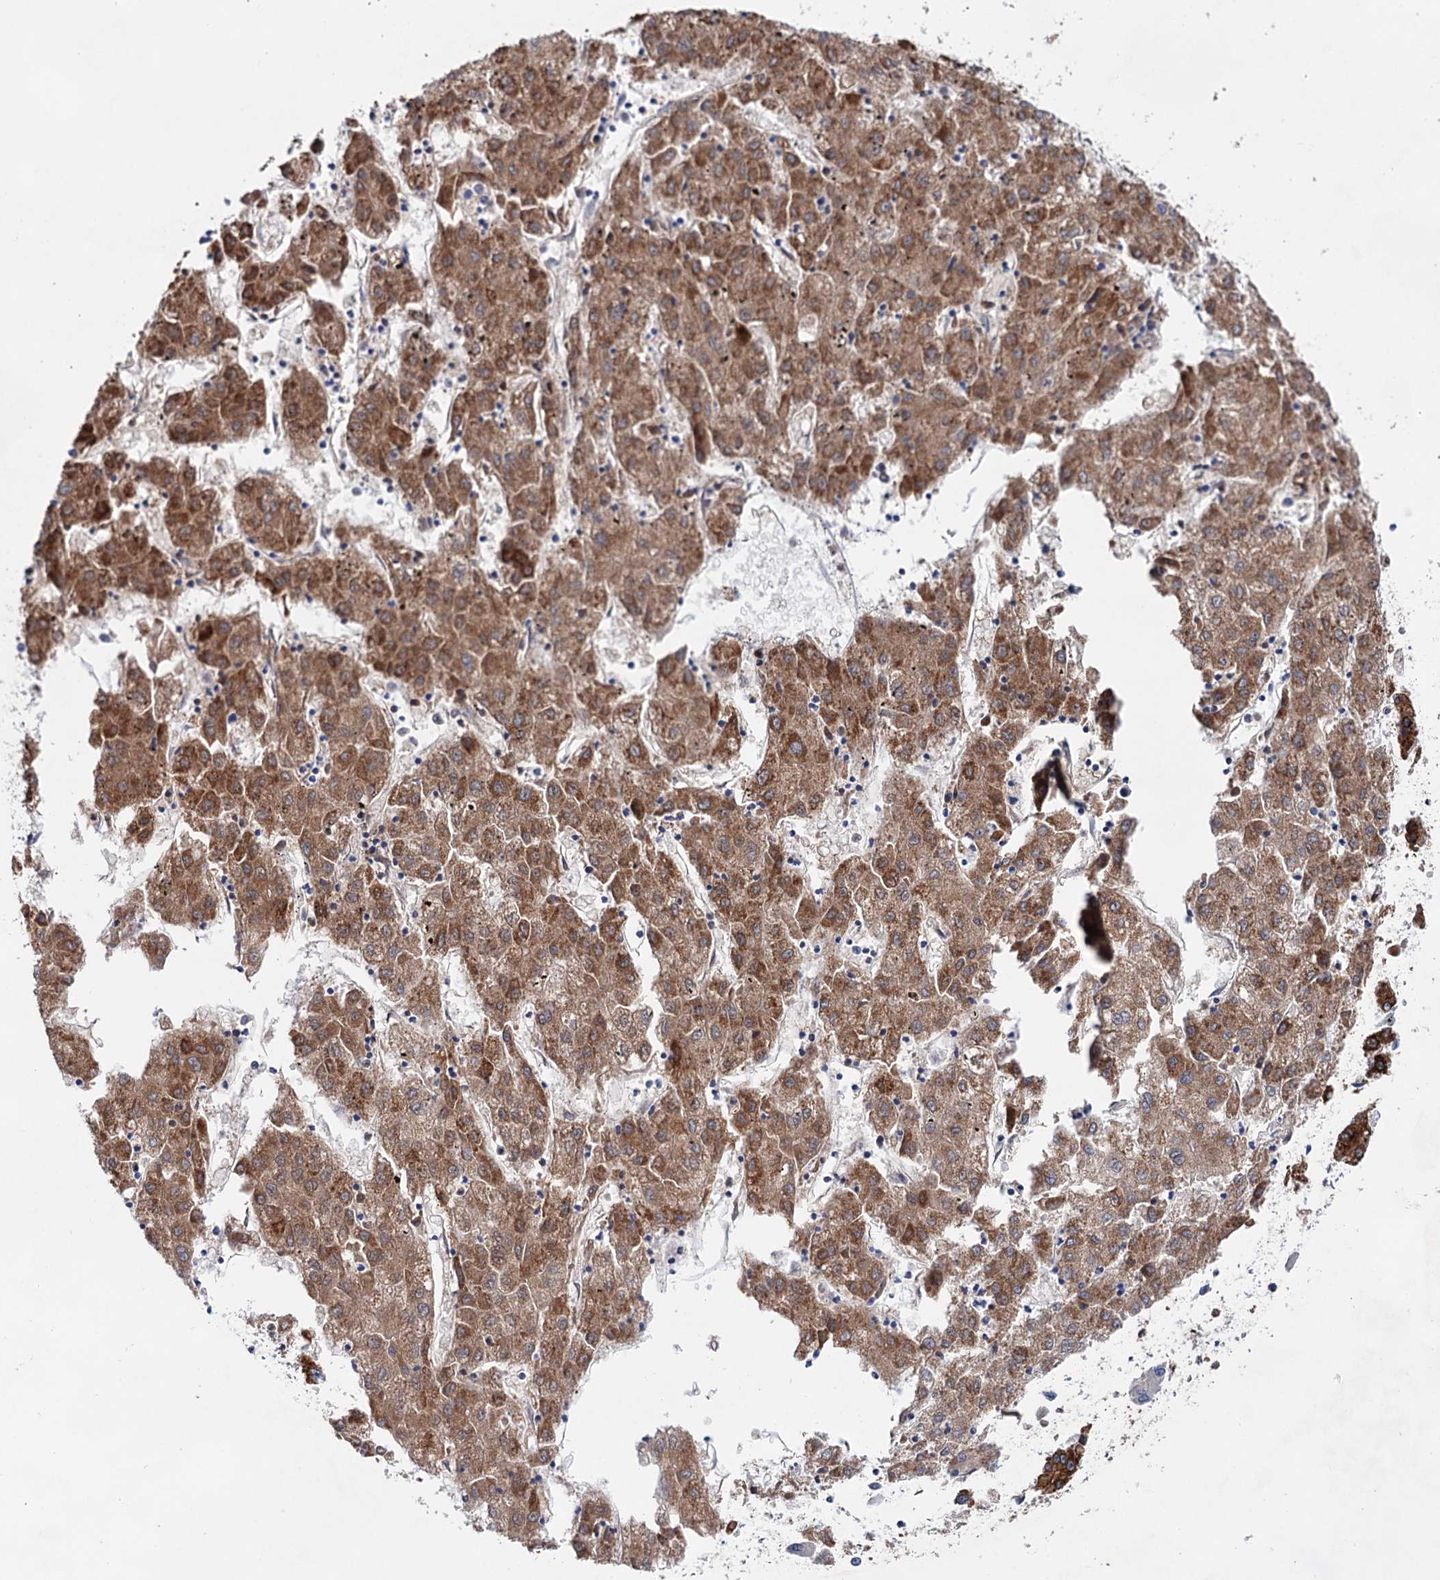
{"staining": {"intensity": "weak", "quantity": ">75%", "location": "cytoplasmic/membranous"}, "tissue": "liver cancer", "cell_type": "Tumor cells", "image_type": "cancer", "snomed": [{"axis": "morphology", "description": "Carcinoma, Hepatocellular, NOS"}, {"axis": "topography", "description": "Liver"}], "caption": "The image demonstrates immunohistochemical staining of liver hepatocellular carcinoma. There is weak cytoplasmic/membranous expression is appreciated in about >75% of tumor cells.", "gene": "MORN3", "patient": {"sex": "male", "age": 72}}